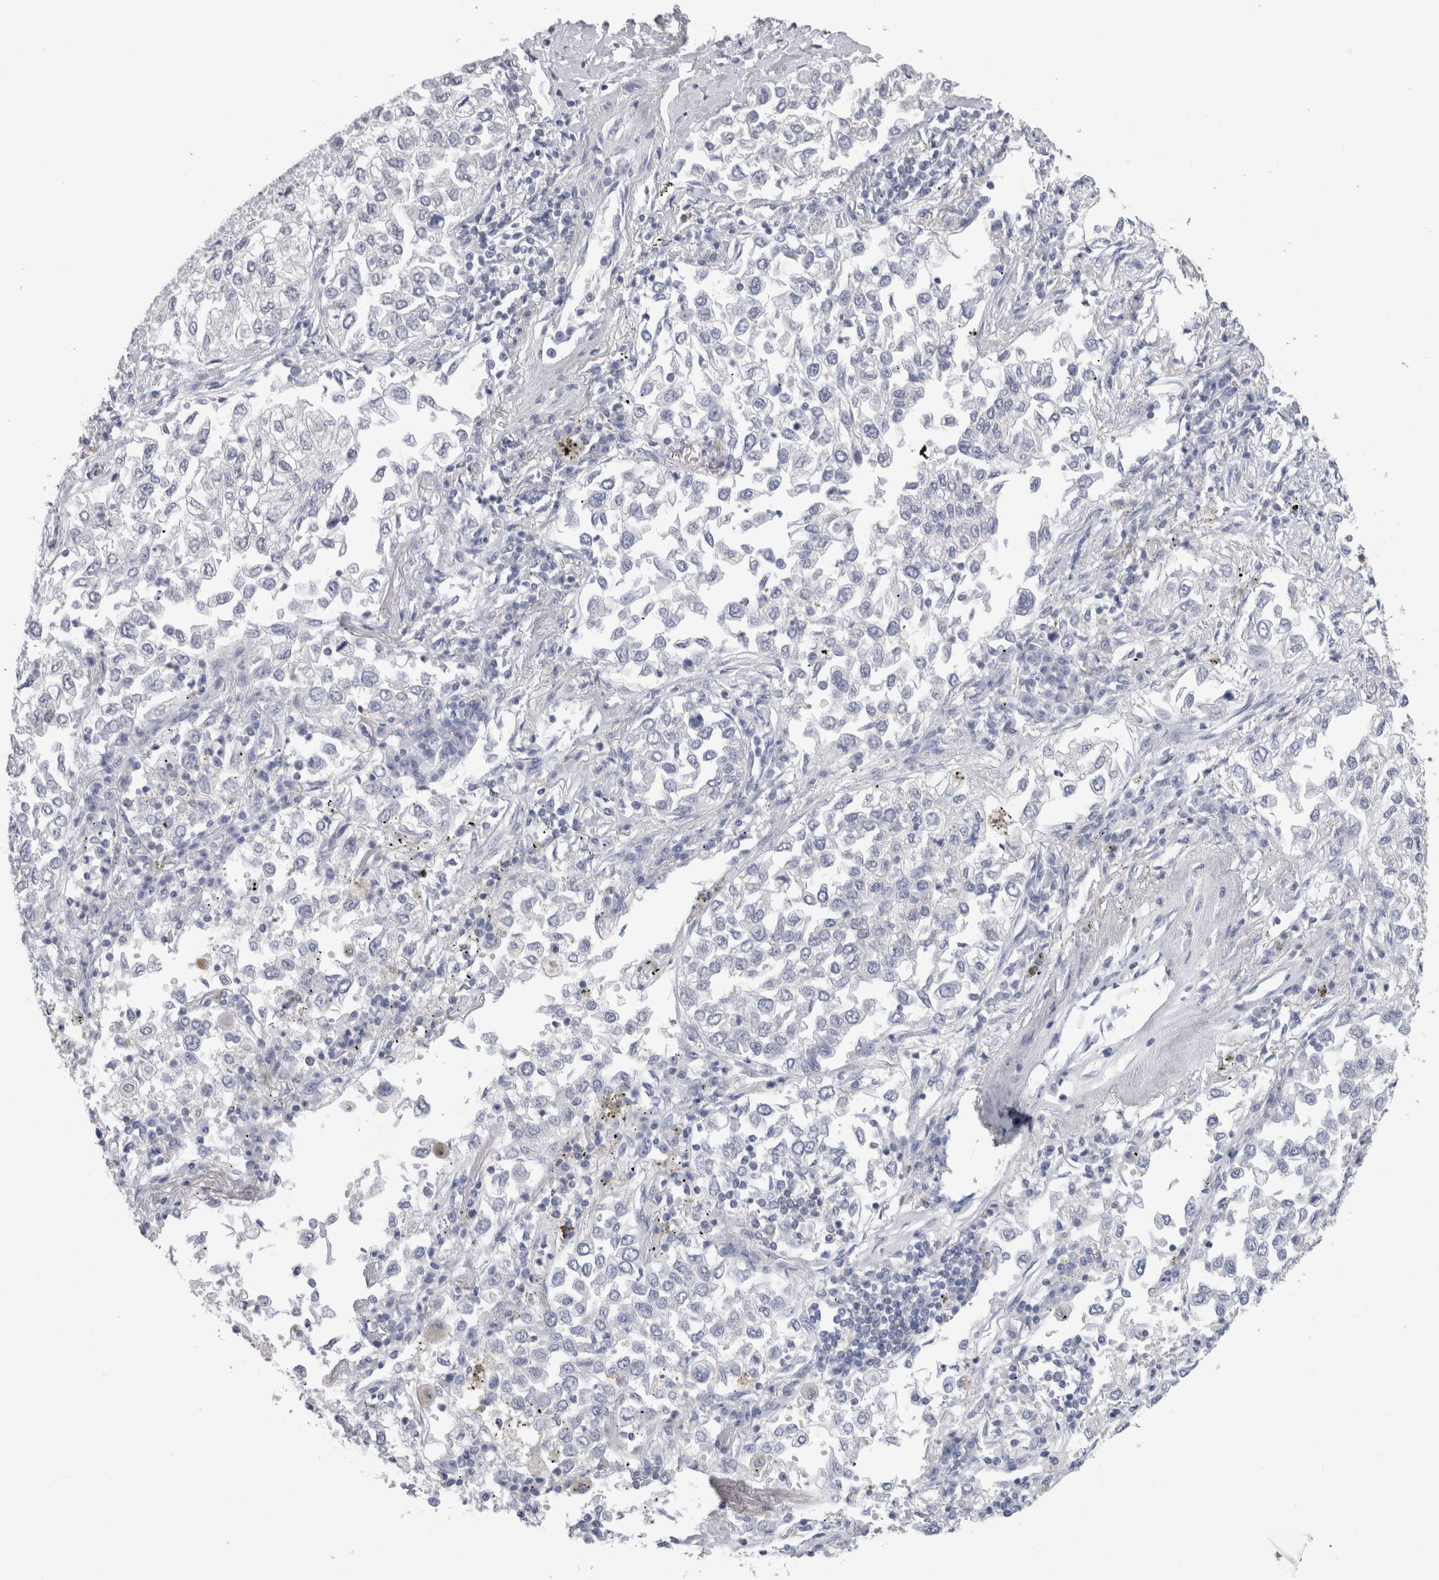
{"staining": {"intensity": "negative", "quantity": "none", "location": "none"}, "tissue": "lung cancer", "cell_type": "Tumor cells", "image_type": "cancer", "snomed": [{"axis": "morphology", "description": "Inflammation, NOS"}, {"axis": "morphology", "description": "Adenocarcinoma, NOS"}, {"axis": "topography", "description": "Lung"}], "caption": "Immunohistochemical staining of lung cancer displays no significant positivity in tumor cells. Nuclei are stained in blue.", "gene": "SCRN1", "patient": {"sex": "male", "age": 63}}